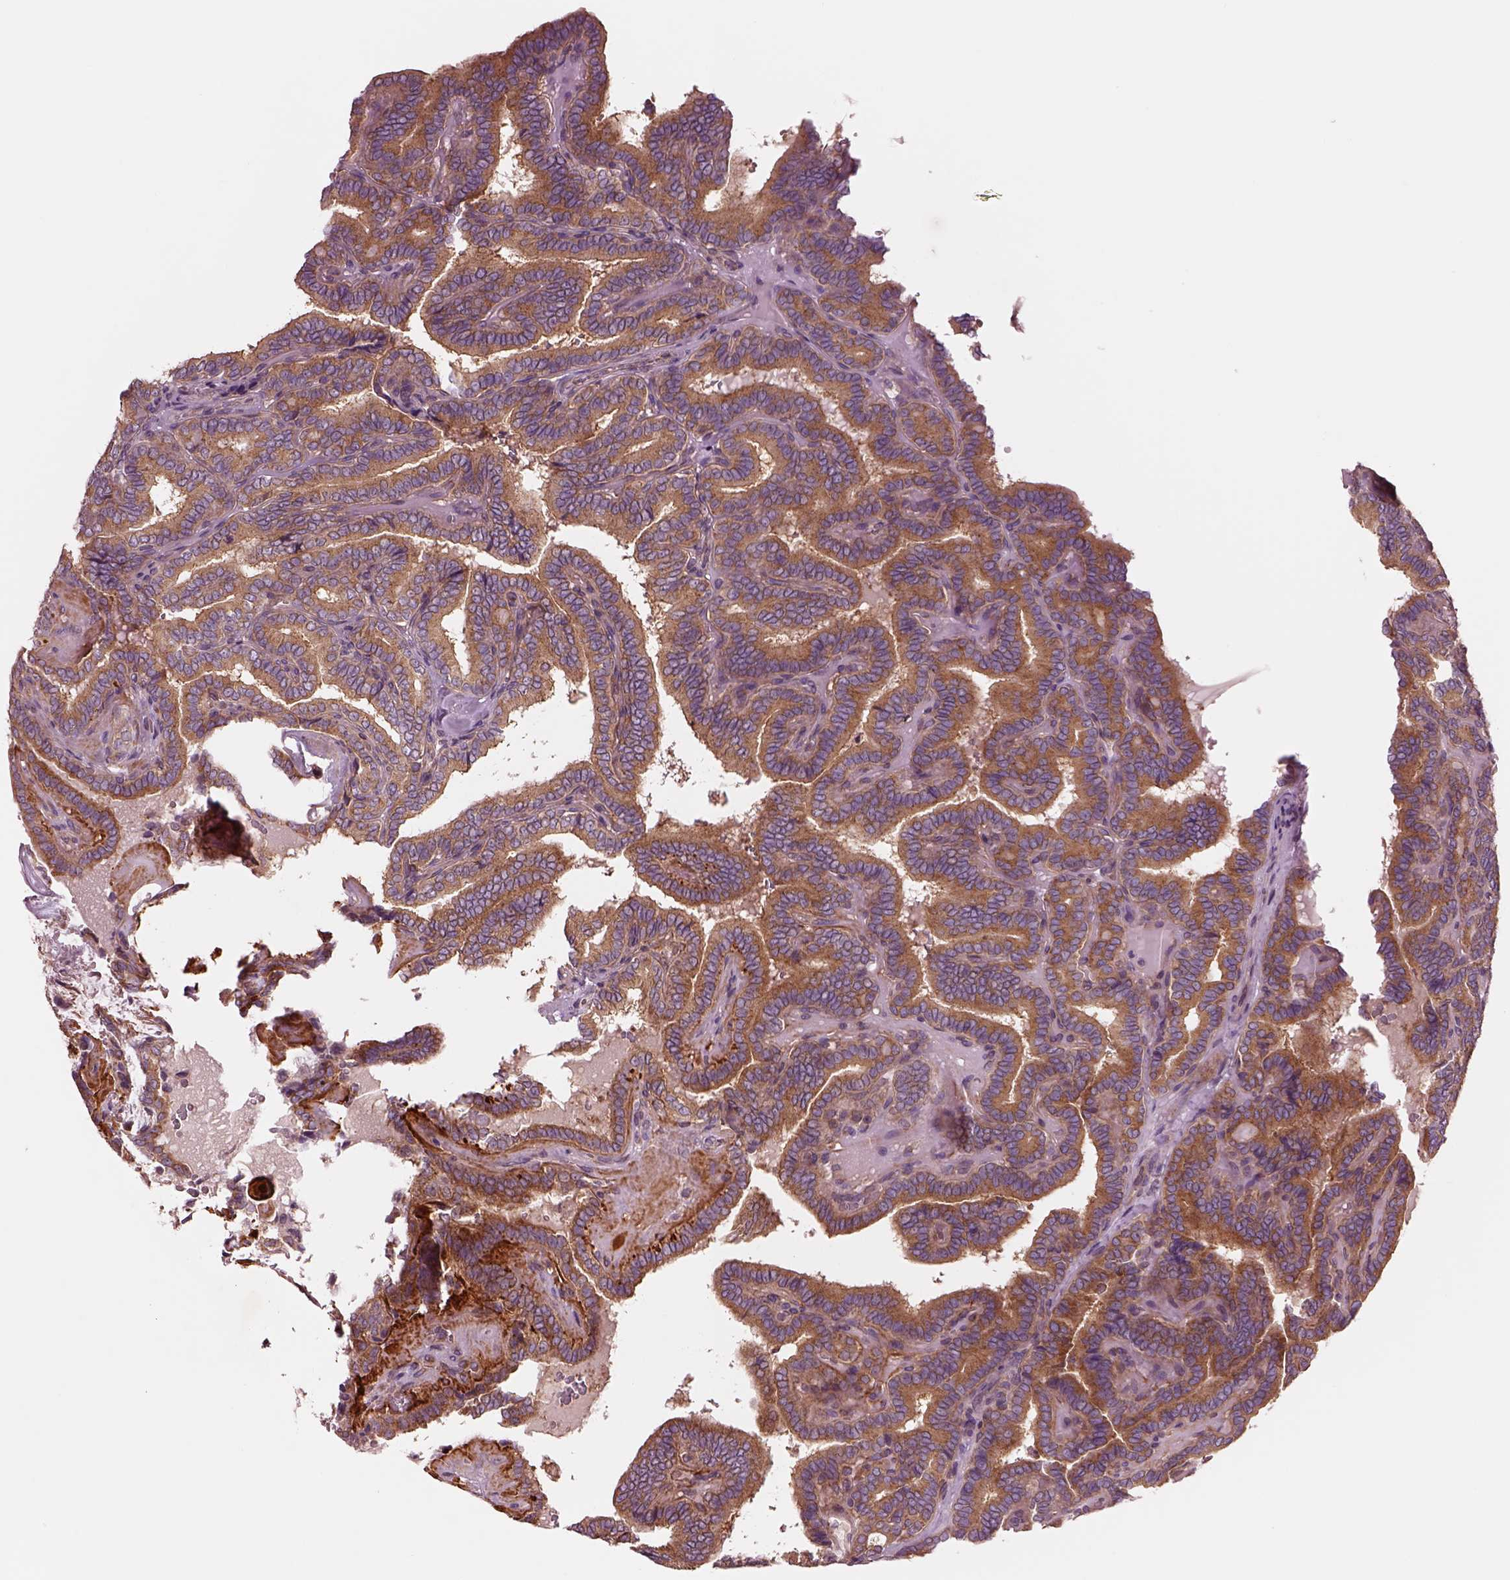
{"staining": {"intensity": "moderate", "quantity": ">75%", "location": "cytoplasmic/membranous"}, "tissue": "thyroid cancer", "cell_type": "Tumor cells", "image_type": "cancer", "snomed": [{"axis": "morphology", "description": "Papillary adenocarcinoma, NOS"}, {"axis": "topography", "description": "Thyroid gland"}], "caption": "A medium amount of moderate cytoplasmic/membranous staining is appreciated in approximately >75% of tumor cells in thyroid cancer tissue. Immunohistochemistry (ihc) stains the protein in brown and the nuclei are stained blue.", "gene": "SEC23A", "patient": {"sex": "female", "age": 21}}